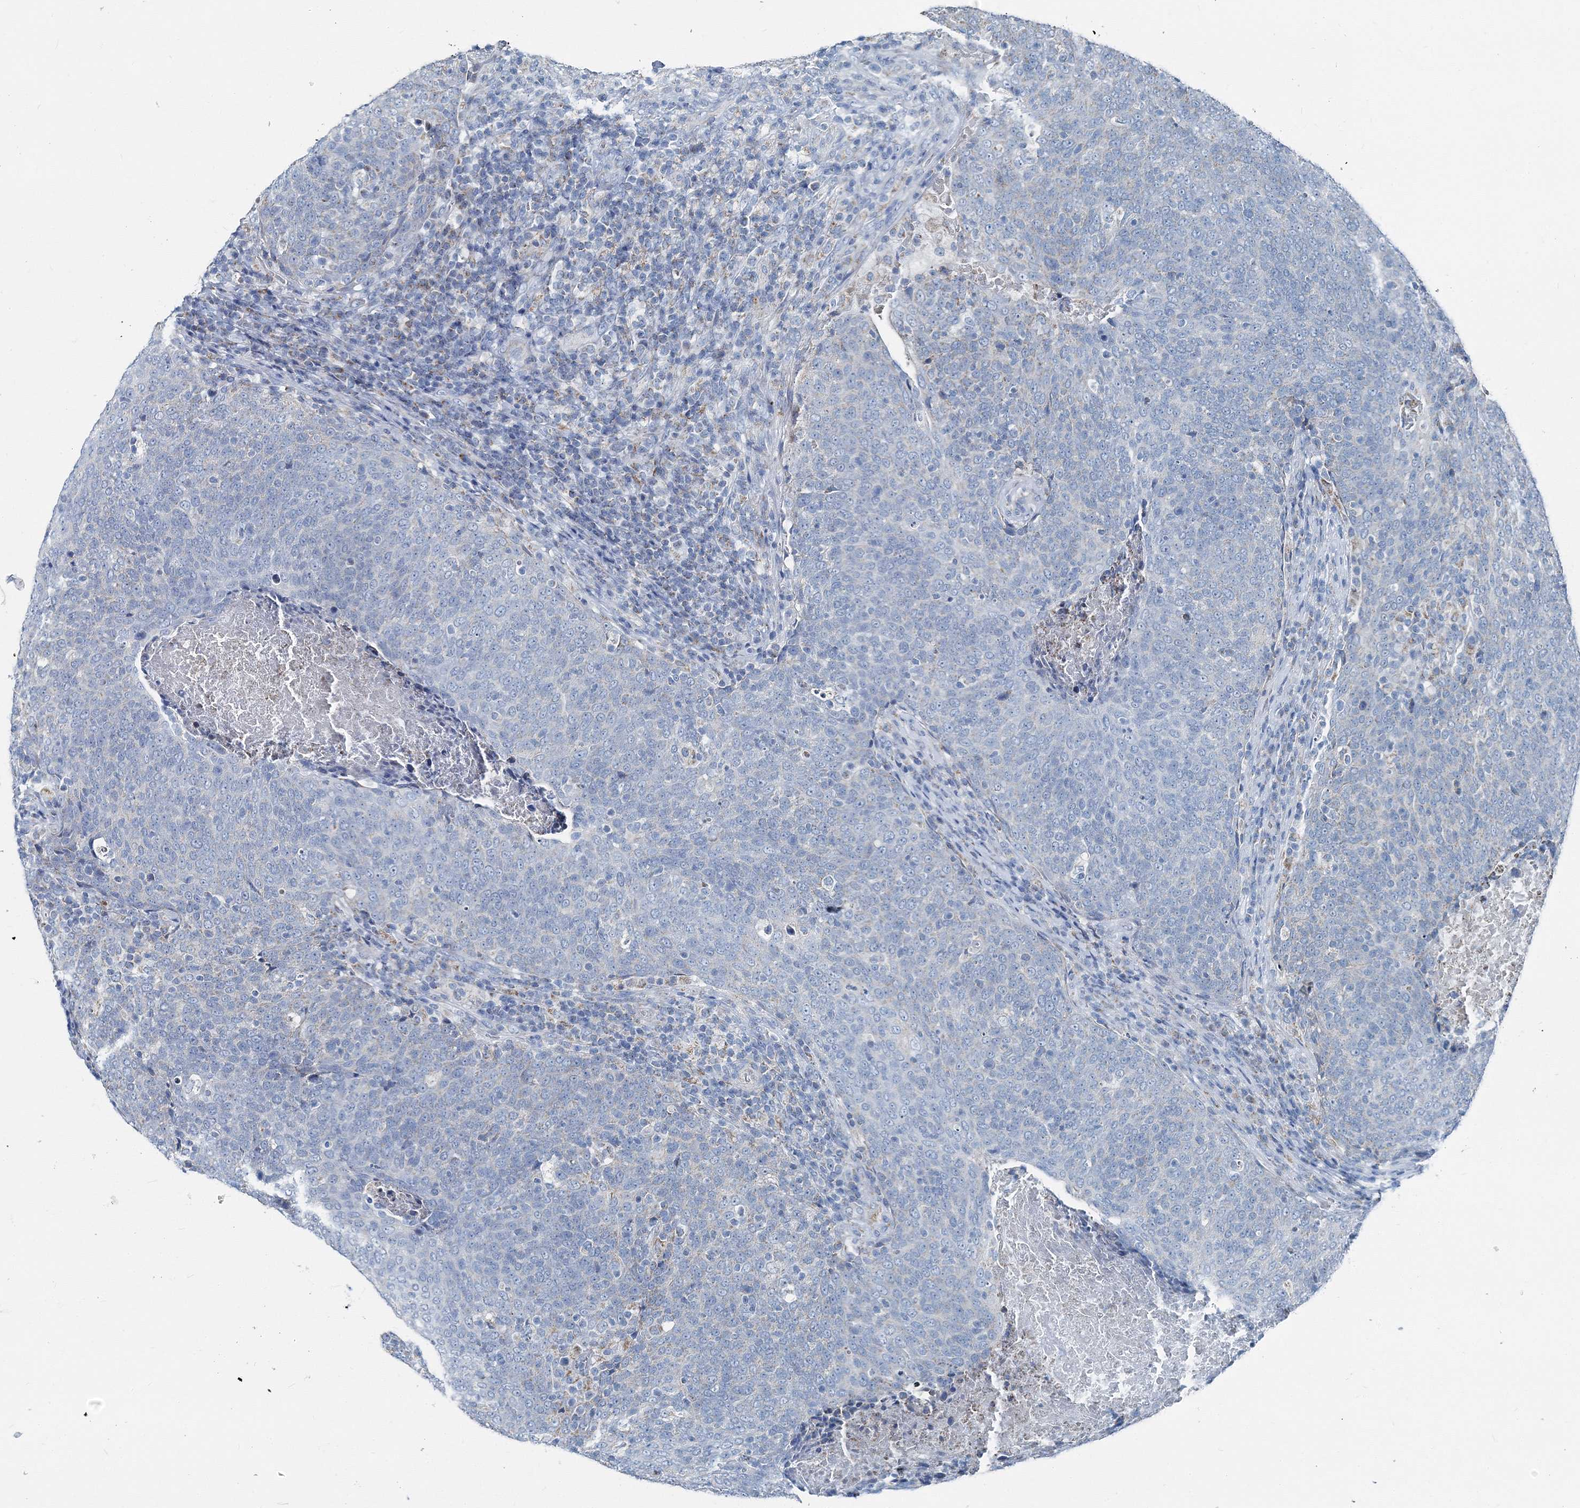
{"staining": {"intensity": "negative", "quantity": "none", "location": "none"}, "tissue": "head and neck cancer", "cell_type": "Tumor cells", "image_type": "cancer", "snomed": [{"axis": "morphology", "description": "Squamous cell carcinoma, NOS"}, {"axis": "morphology", "description": "Squamous cell carcinoma, metastatic, NOS"}, {"axis": "topography", "description": "Lymph node"}, {"axis": "topography", "description": "Head-Neck"}], "caption": "Immunohistochemical staining of human head and neck cancer (metastatic squamous cell carcinoma) reveals no significant expression in tumor cells.", "gene": "GABARAPL2", "patient": {"sex": "male", "age": 62}}